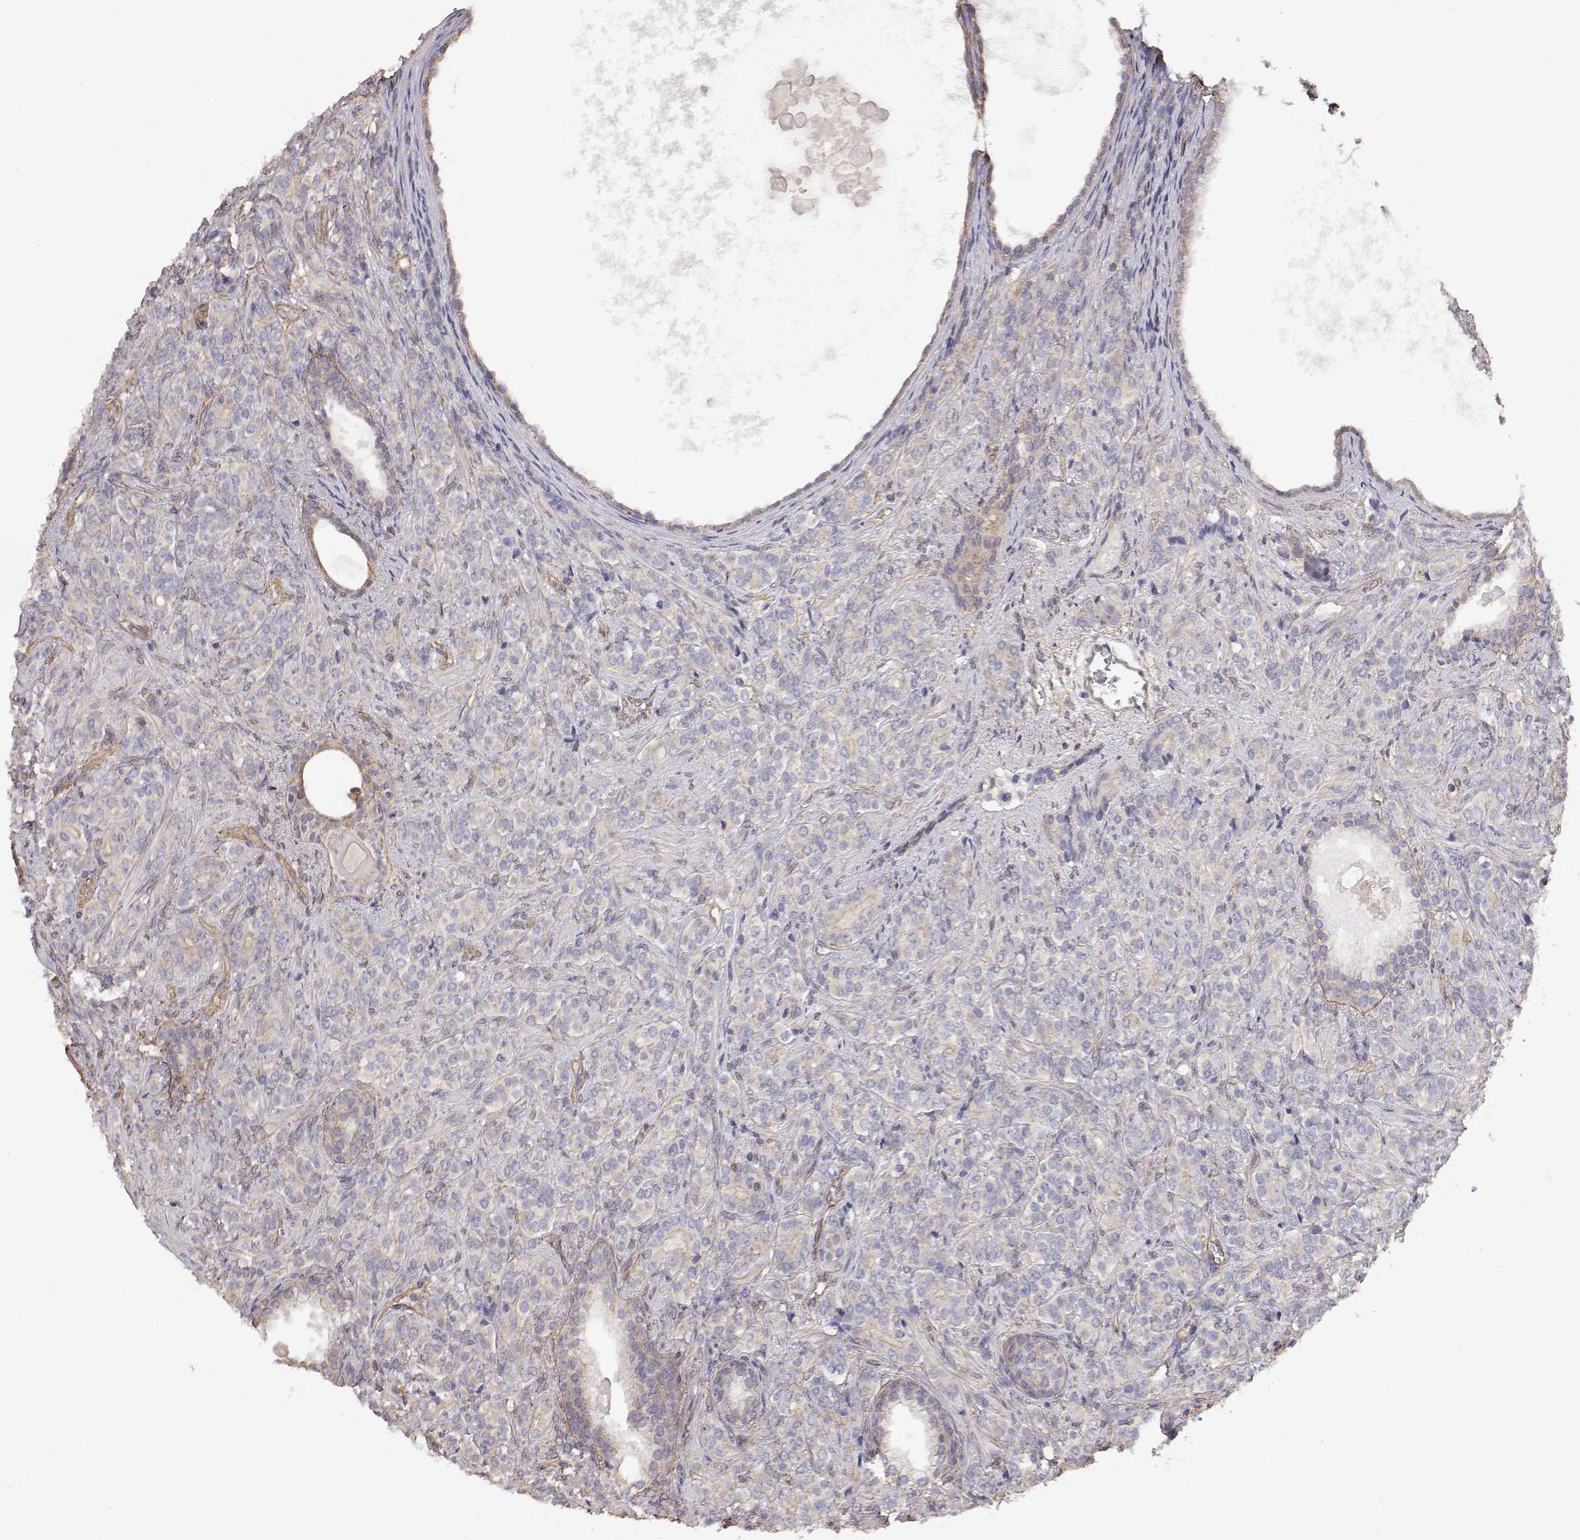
{"staining": {"intensity": "negative", "quantity": "none", "location": "none"}, "tissue": "prostate cancer", "cell_type": "Tumor cells", "image_type": "cancer", "snomed": [{"axis": "morphology", "description": "Adenocarcinoma, High grade"}, {"axis": "topography", "description": "Prostate"}], "caption": "This is an immunohistochemistry micrograph of human adenocarcinoma (high-grade) (prostate). There is no staining in tumor cells.", "gene": "GSDMA", "patient": {"sex": "male", "age": 84}}